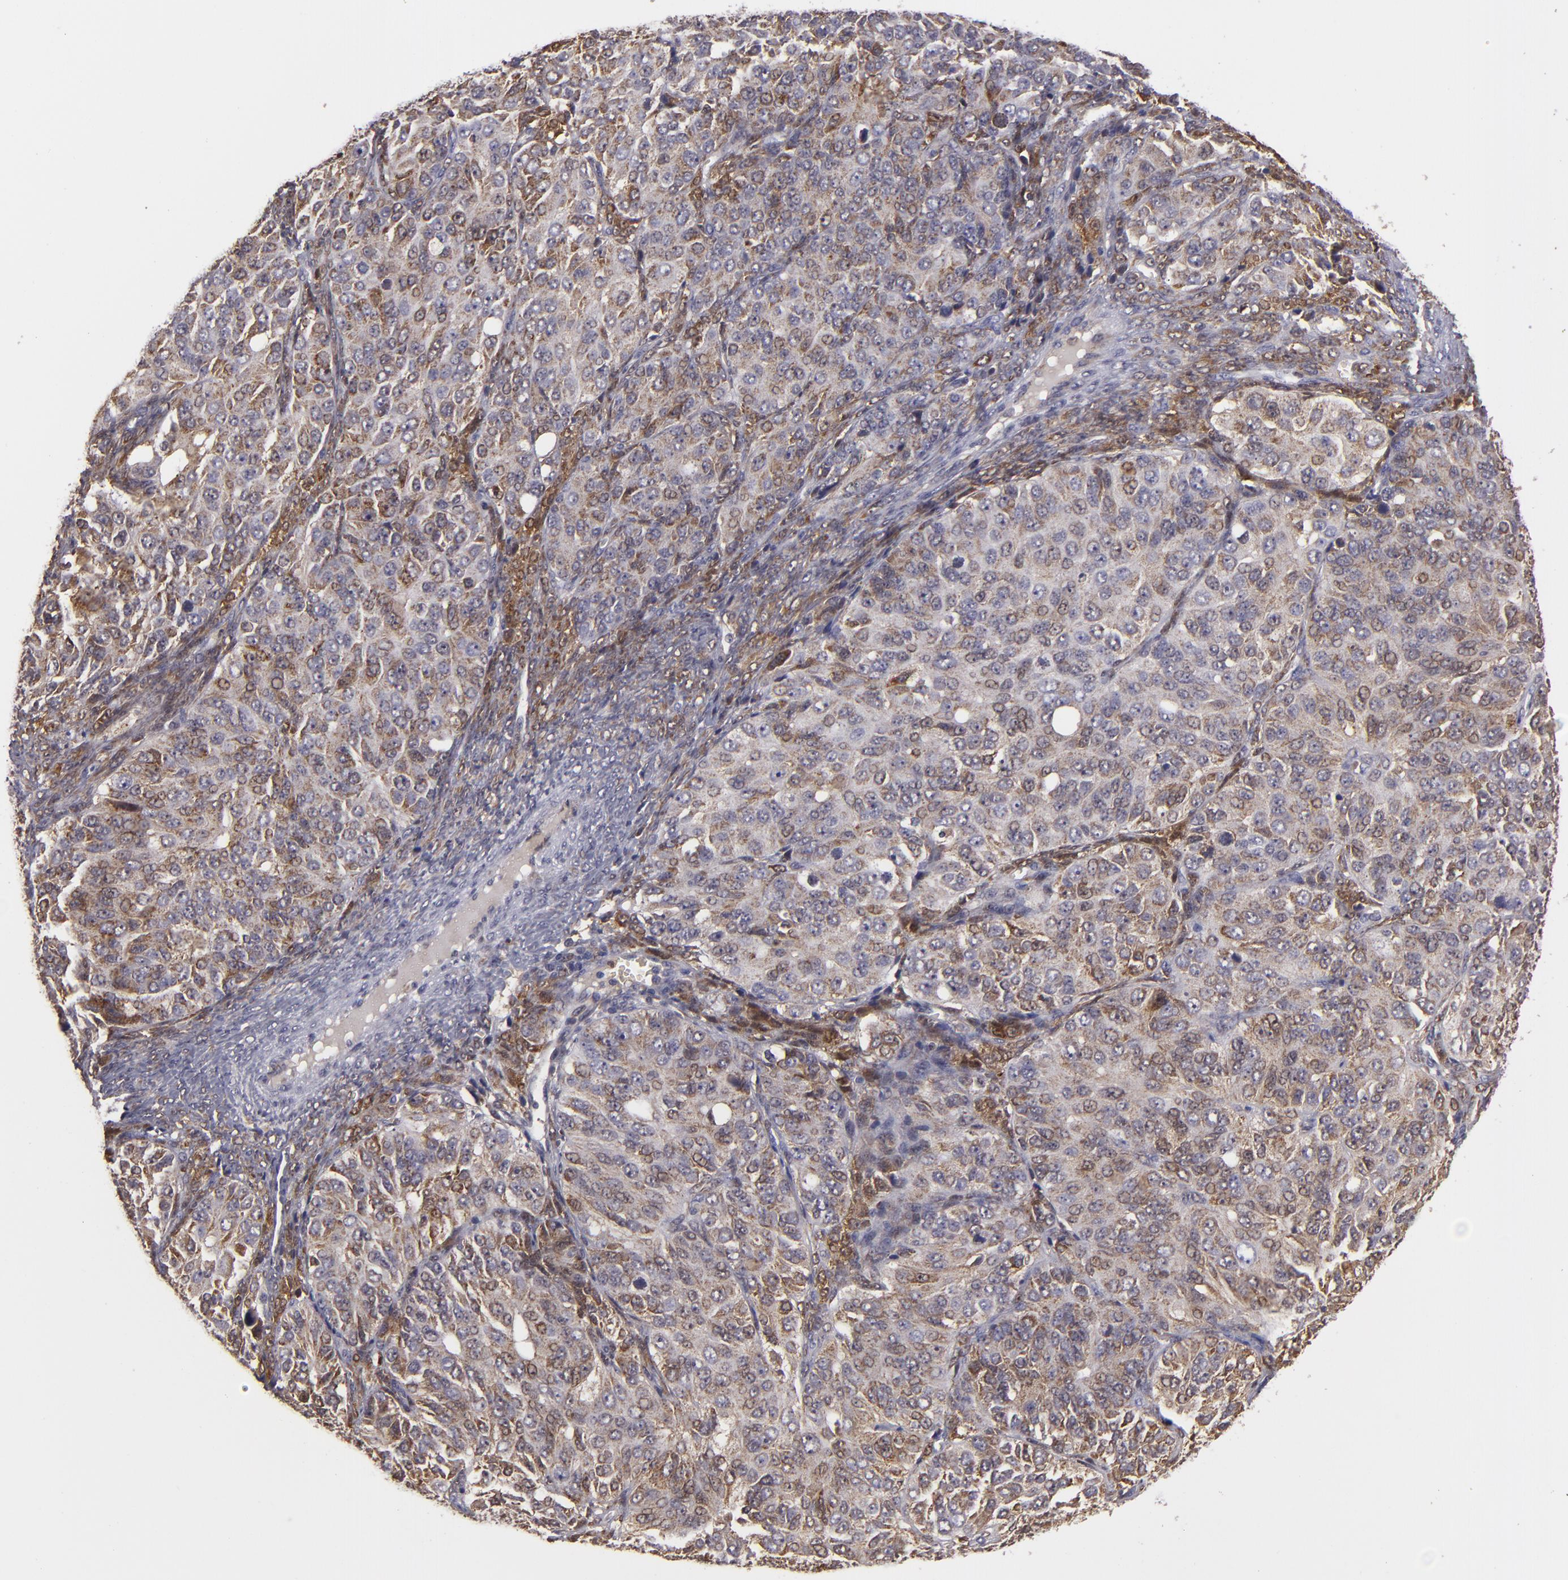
{"staining": {"intensity": "weak", "quantity": "25%-75%", "location": "cytoplasmic/membranous"}, "tissue": "ovarian cancer", "cell_type": "Tumor cells", "image_type": "cancer", "snomed": [{"axis": "morphology", "description": "Carcinoma, endometroid"}, {"axis": "topography", "description": "Ovary"}], "caption": "Immunohistochemical staining of human ovarian cancer (endometroid carcinoma) shows low levels of weak cytoplasmic/membranous expression in approximately 25%-75% of tumor cells.", "gene": "FHIT", "patient": {"sex": "female", "age": 51}}